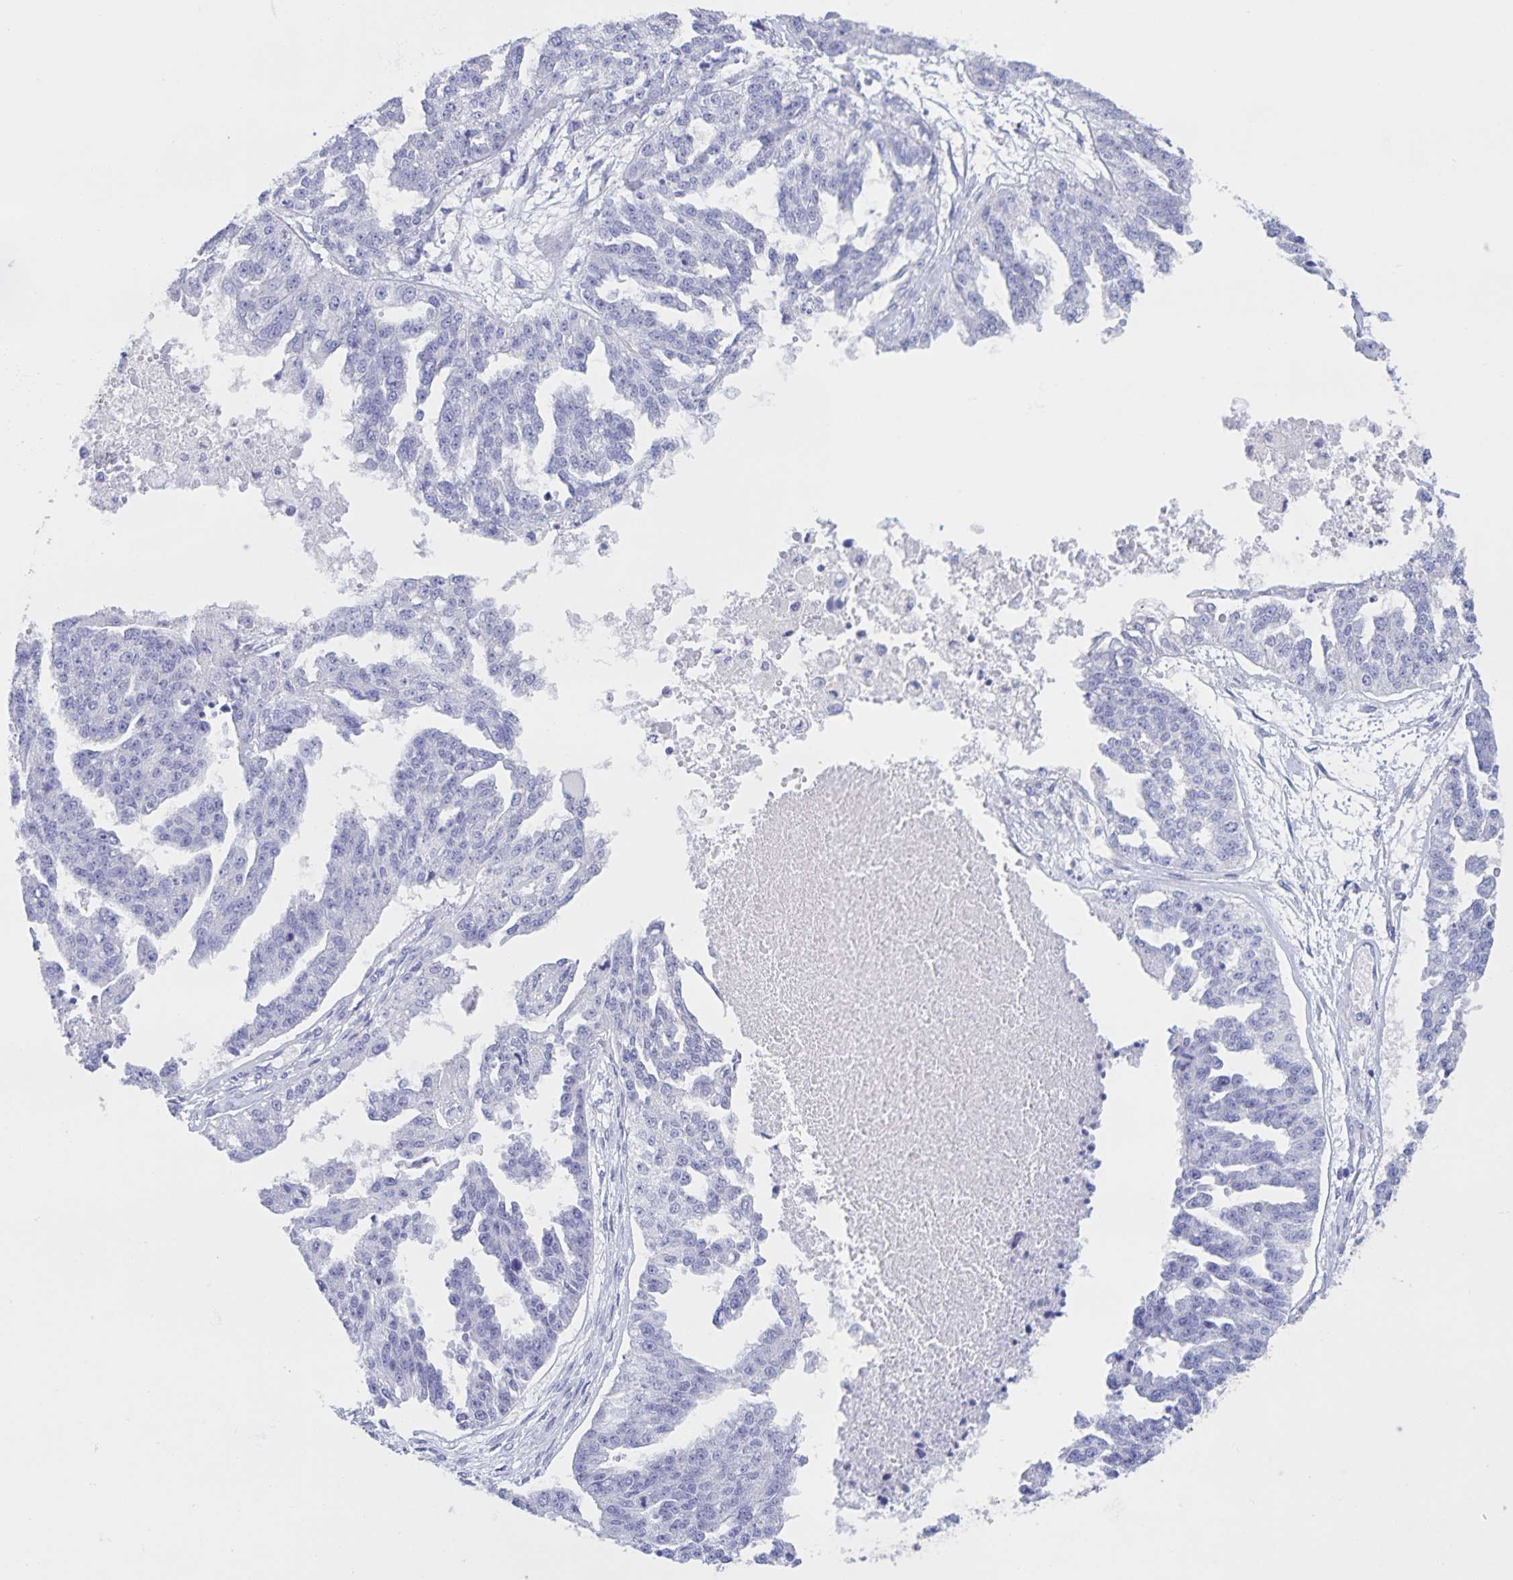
{"staining": {"intensity": "negative", "quantity": "none", "location": "none"}, "tissue": "ovarian cancer", "cell_type": "Tumor cells", "image_type": "cancer", "snomed": [{"axis": "morphology", "description": "Cystadenocarcinoma, serous, NOS"}, {"axis": "topography", "description": "Ovary"}], "caption": "A photomicrograph of human ovarian cancer (serous cystadenocarcinoma) is negative for staining in tumor cells.", "gene": "DMGDH", "patient": {"sex": "female", "age": 58}}